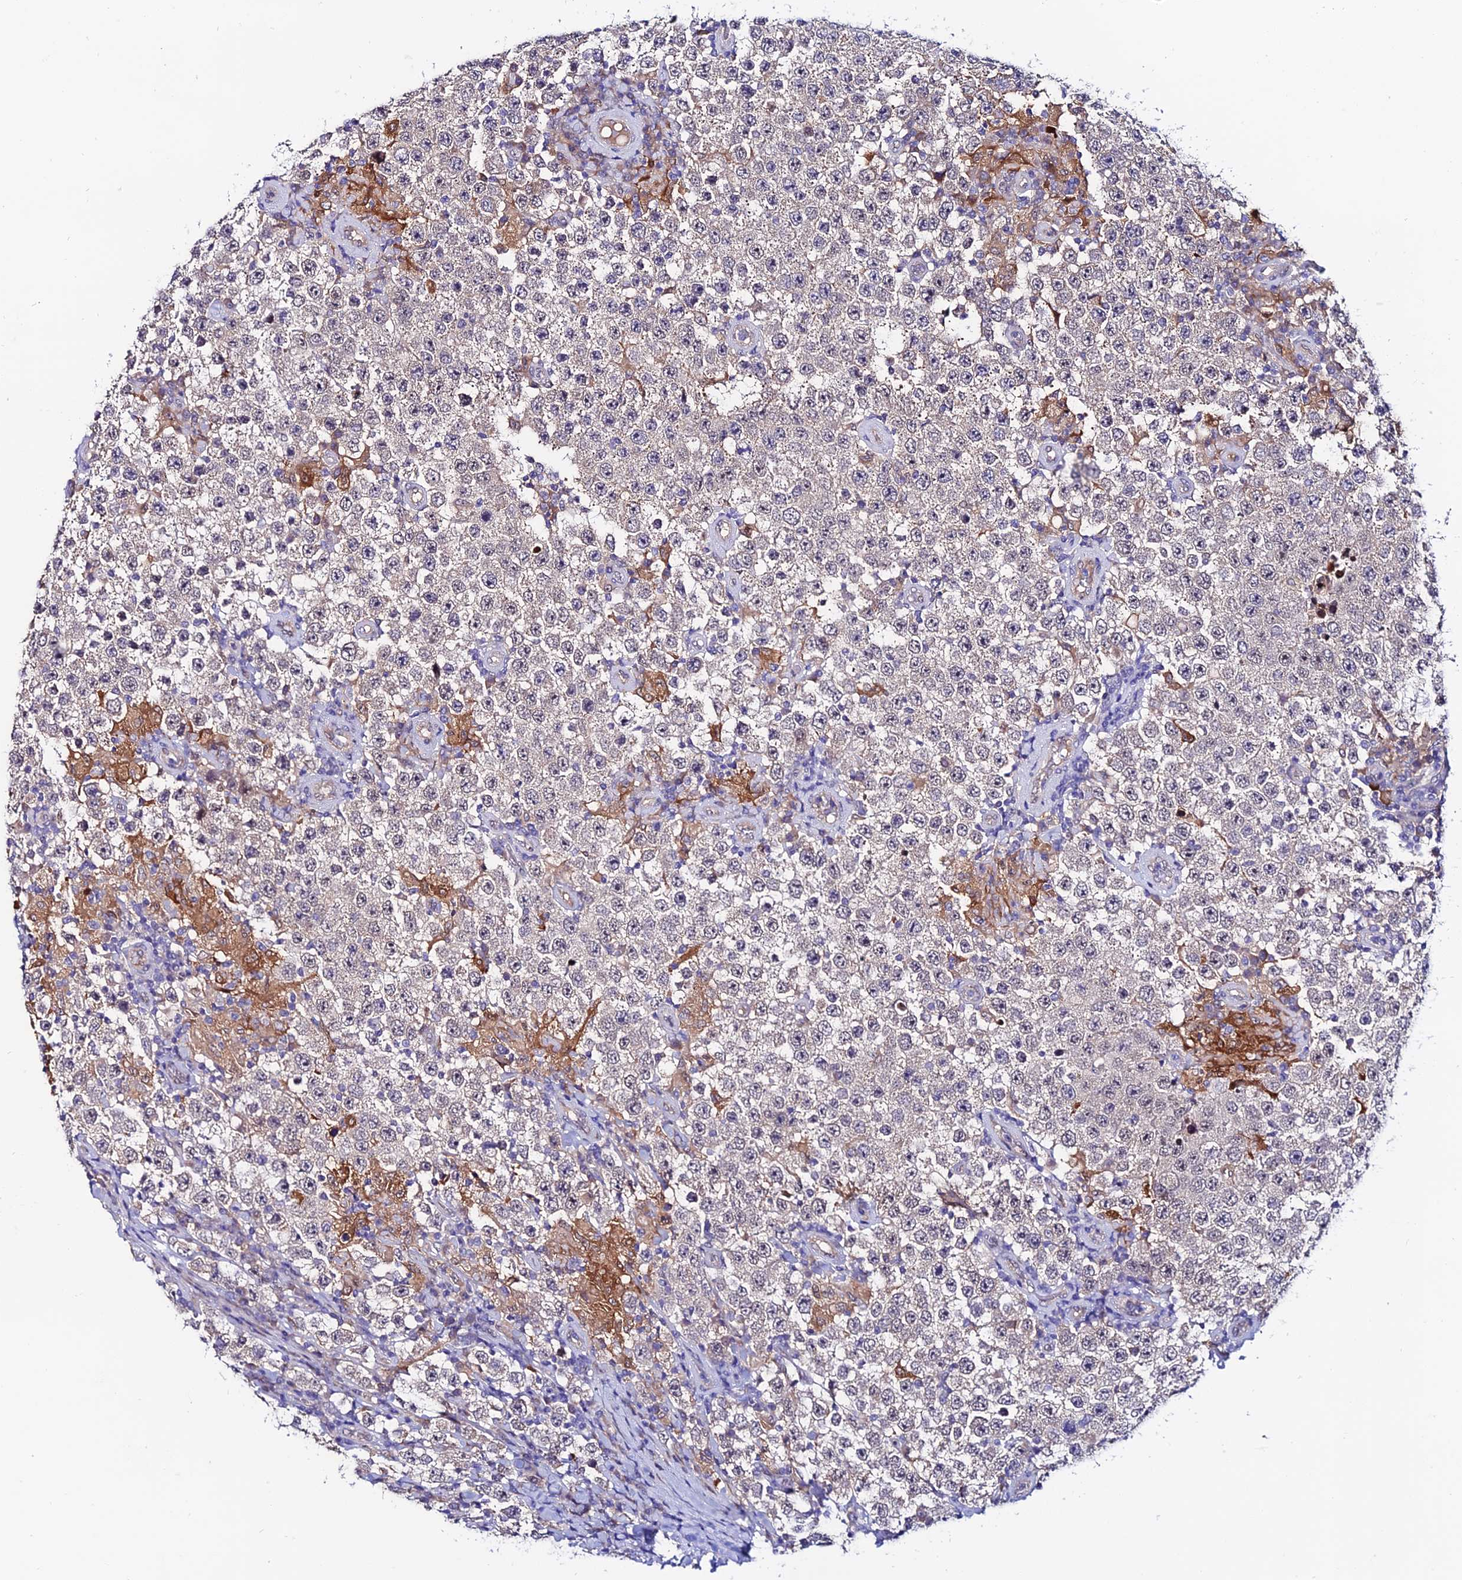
{"staining": {"intensity": "negative", "quantity": "none", "location": "none"}, "tissue": "testis cancer", "cell_type": "Tumor cells", "image_type": "cancer", "snomed": [{"axis": "morphology", "description": "Normal tissue, NOS"}, {"axis": "morphology", "description": "Urothelial carcinoma, High grade"}, {"axis": "morphology", "description": "Seminoma, NOS"}, {"axis": "morphology", "description": "Carcinoma, Embryonal, NOS"}, {"axis": "topography", "description": "Urinary bladder"}, {"axis": "topography", "description": "Testis"}], "caption": "IHC micrograph of neoplastic tissue: urothelial carcinoma (high-grade) (testis) stained with DAB (3,3'-diaminobenzidine) reveals no significant protein staining in tumor cells.", "gene": "FZD8", "patient": {"sex": "male", "age": 41}}